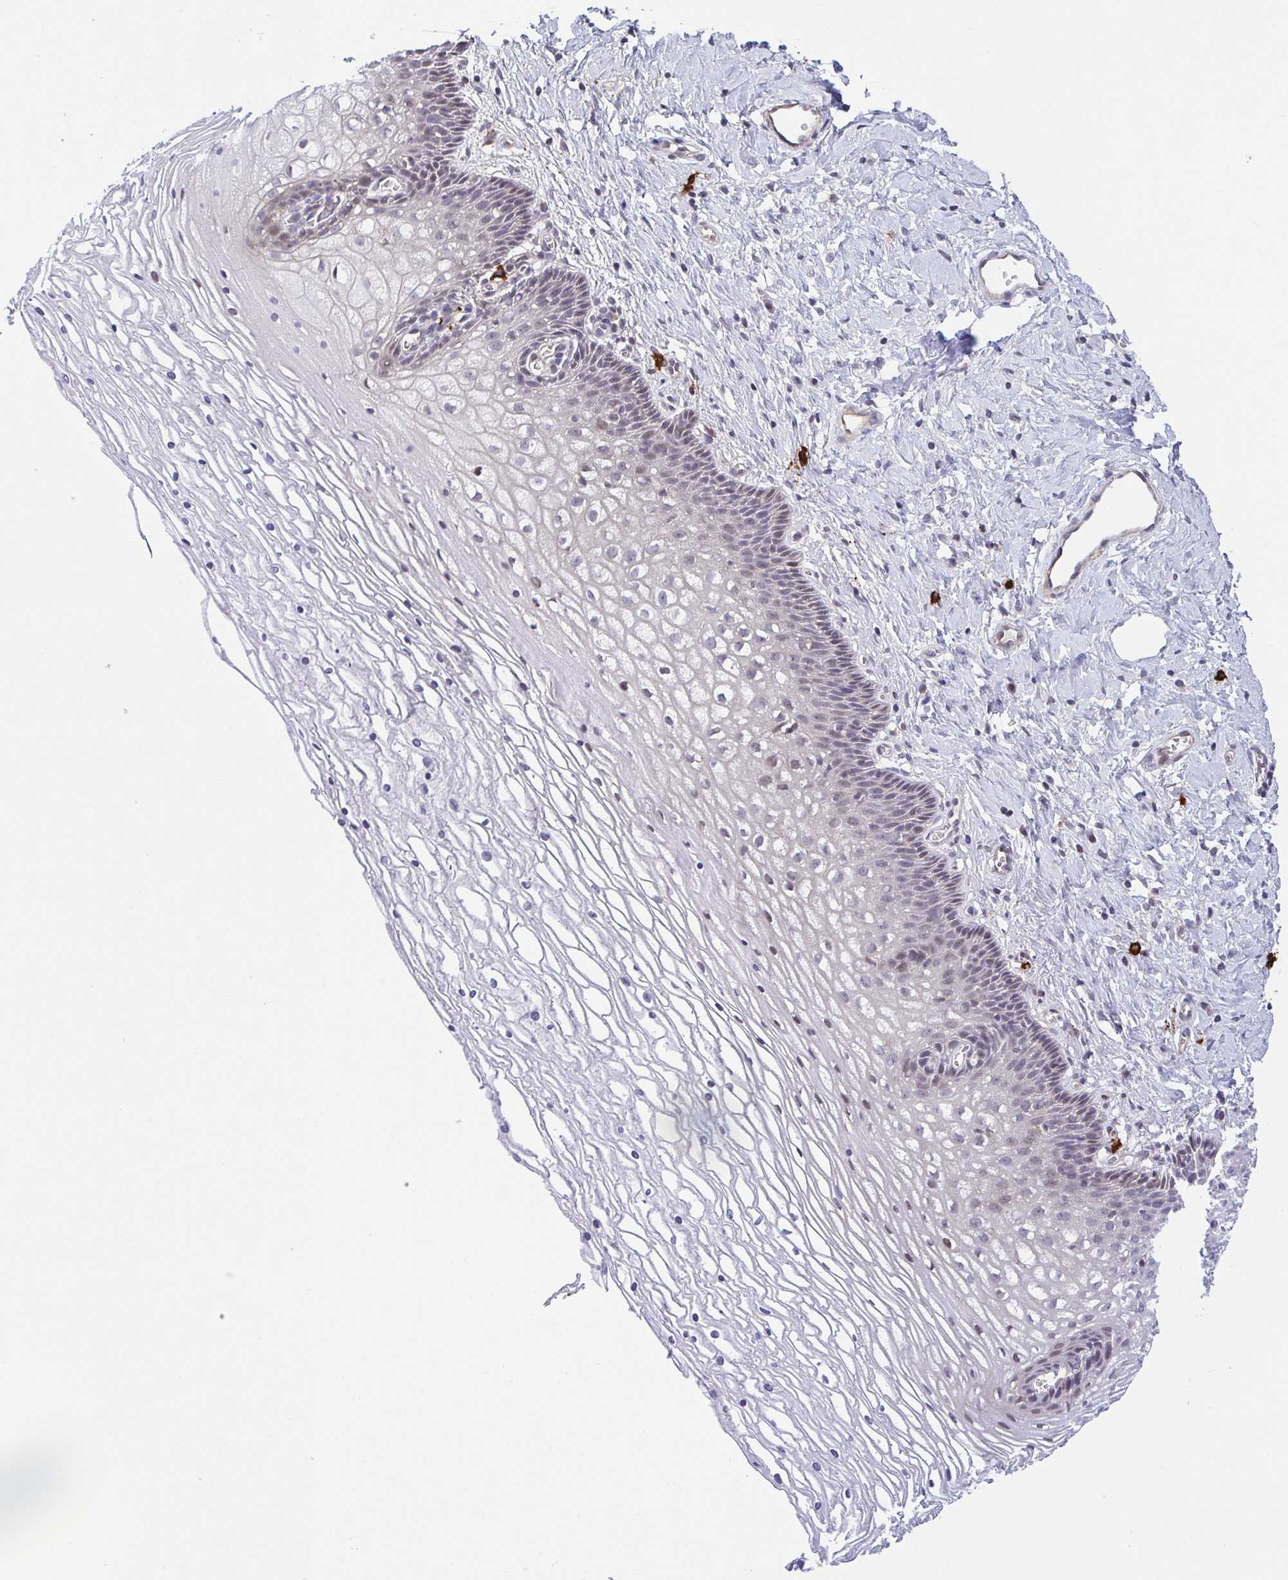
{"staining": {"intensity": "weak", "quantity": ">75%", "location": "cytoplasmic/membranous"}, "tissue": "cervix", "cell_type": "Glandular cells", "image_type": "normal", "snomed": [{"axis": "morphology", "description": "Normal tissue, NOS"}, {"axis": "topography", "description": "Cervix"}], "caption": "A brown stain shows weak cytoplasmic/membranous positivity of a protein in glandular cells of normal human cervix.", "gene": "PREPL", "patient": {"sex": "female", "age": 36}}